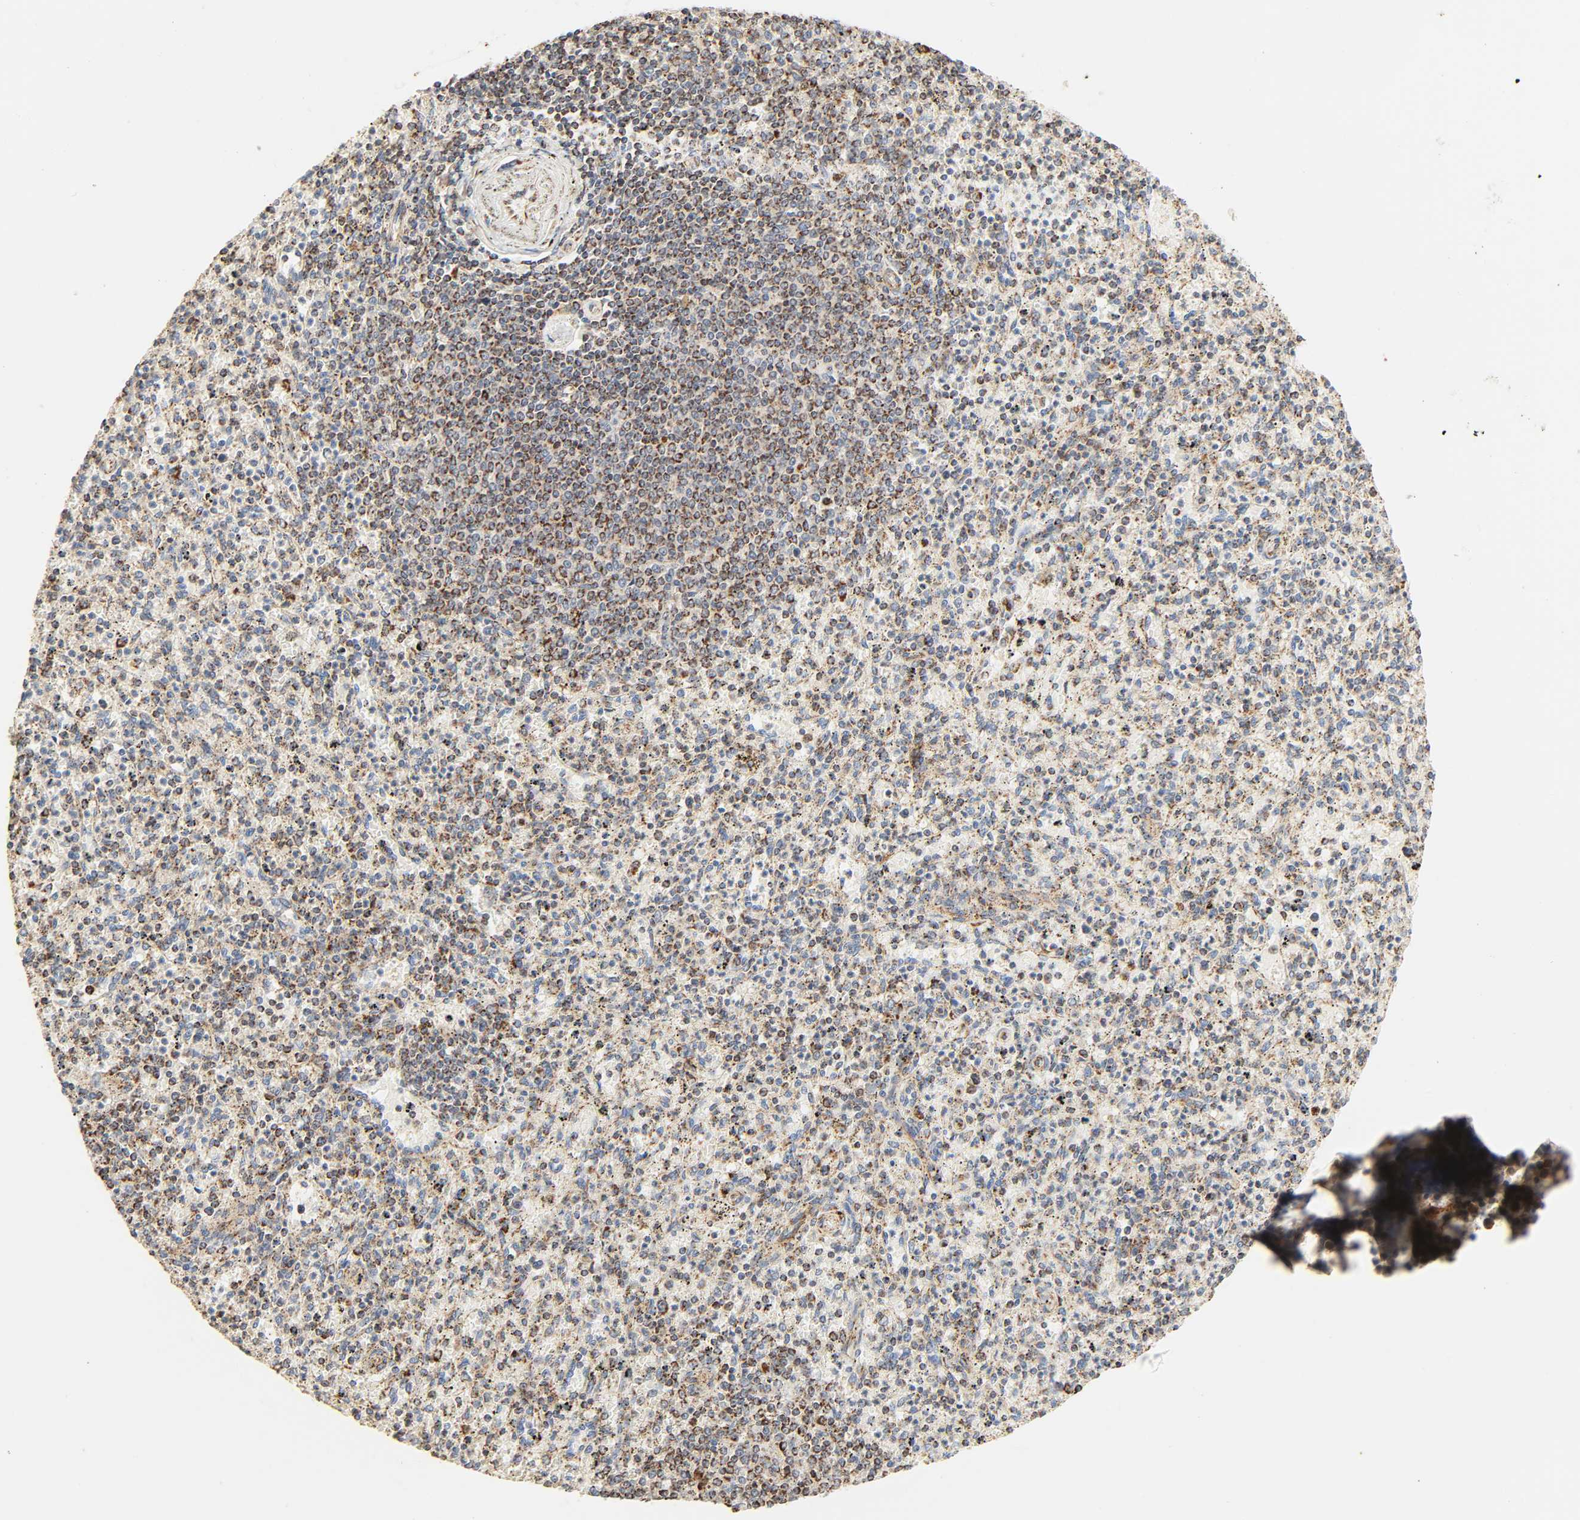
{"staining": {"intensity": "moderate", "quantity": "25%-75%", "location": "cytoplasmic/membranous"}, "tissue": "spleen", "cell_type": "Cells in red pulp", "image_type": "normal", "snomed": [{"axis": "morphology", "description": "Normal tissue, NOS"}, {"axis": "topography", "description": "Spleen"}], "caption": "IHC (DAB) staining of unremarkable human spleen exhibits moderate cytoplasmic/membranous protein expression in about 25%-75% of cells in red pulp. (DAB IHC, brown staining for protein, blue staining for nuclei).", "gene": "ZMAT5", "patient": {"sex": "male", "age": 72}}